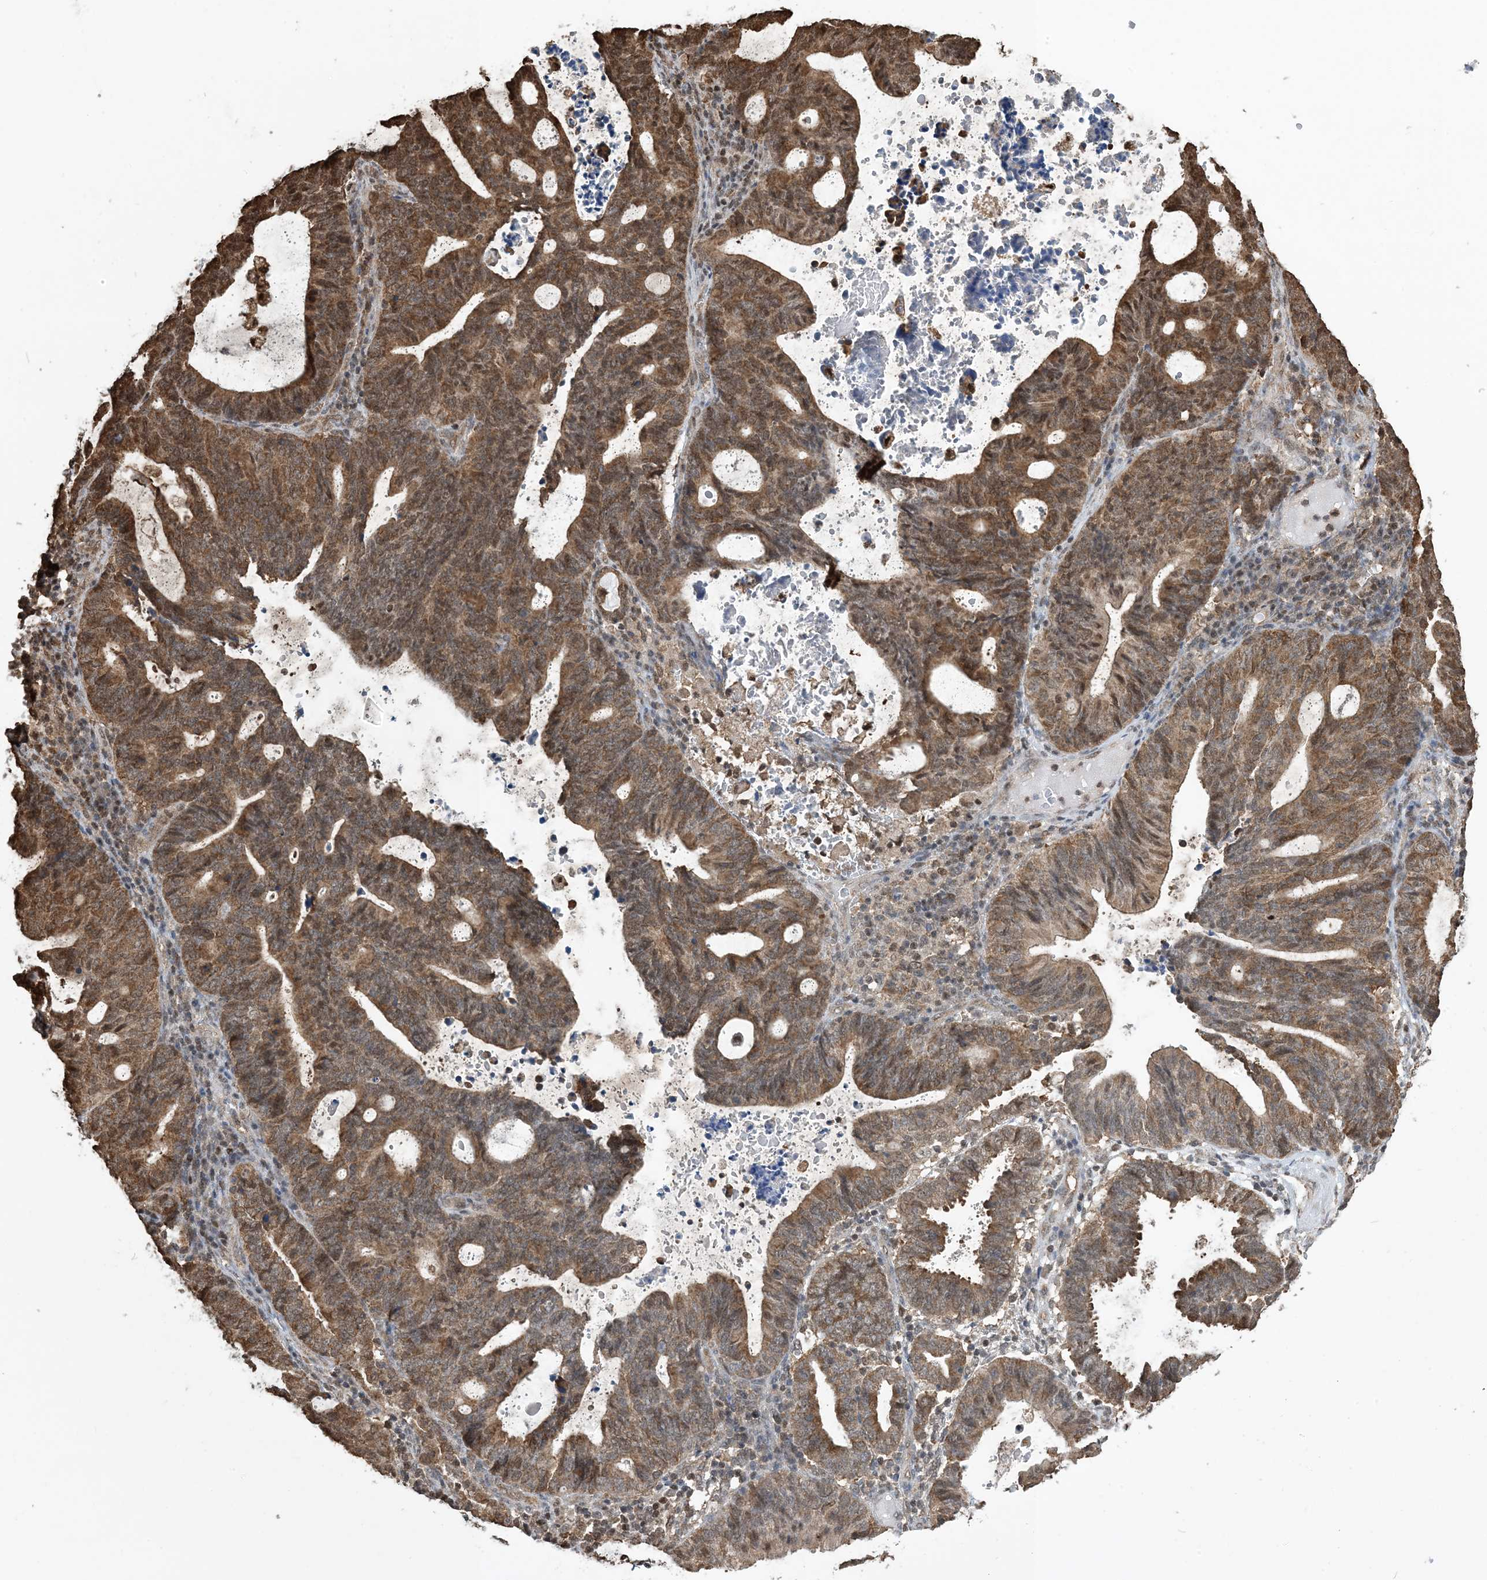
{"staining": {"intensity": "moderate", "quantity": ">75%", "location": "cytoplasmic/membranous,nuclear"}, "tissue": "endometrial cancer", "cell_type": "Tumor cells", "image_type": "cancer", "snomed": [{"axis": "morphology", "description": "Adenocarcinoma, NOS"}, {"axis": "topography", "description": "Uterus"}], "caption": "Tumor cells demonstrate medium levels of moderate cytoplasmic/membranous and nuclear expression in approximately >75% of cells in endometrial cancer (adenocarcinoma).", "gene": "HSPA1A", "patient": {"sex": "female", "age": 83}}